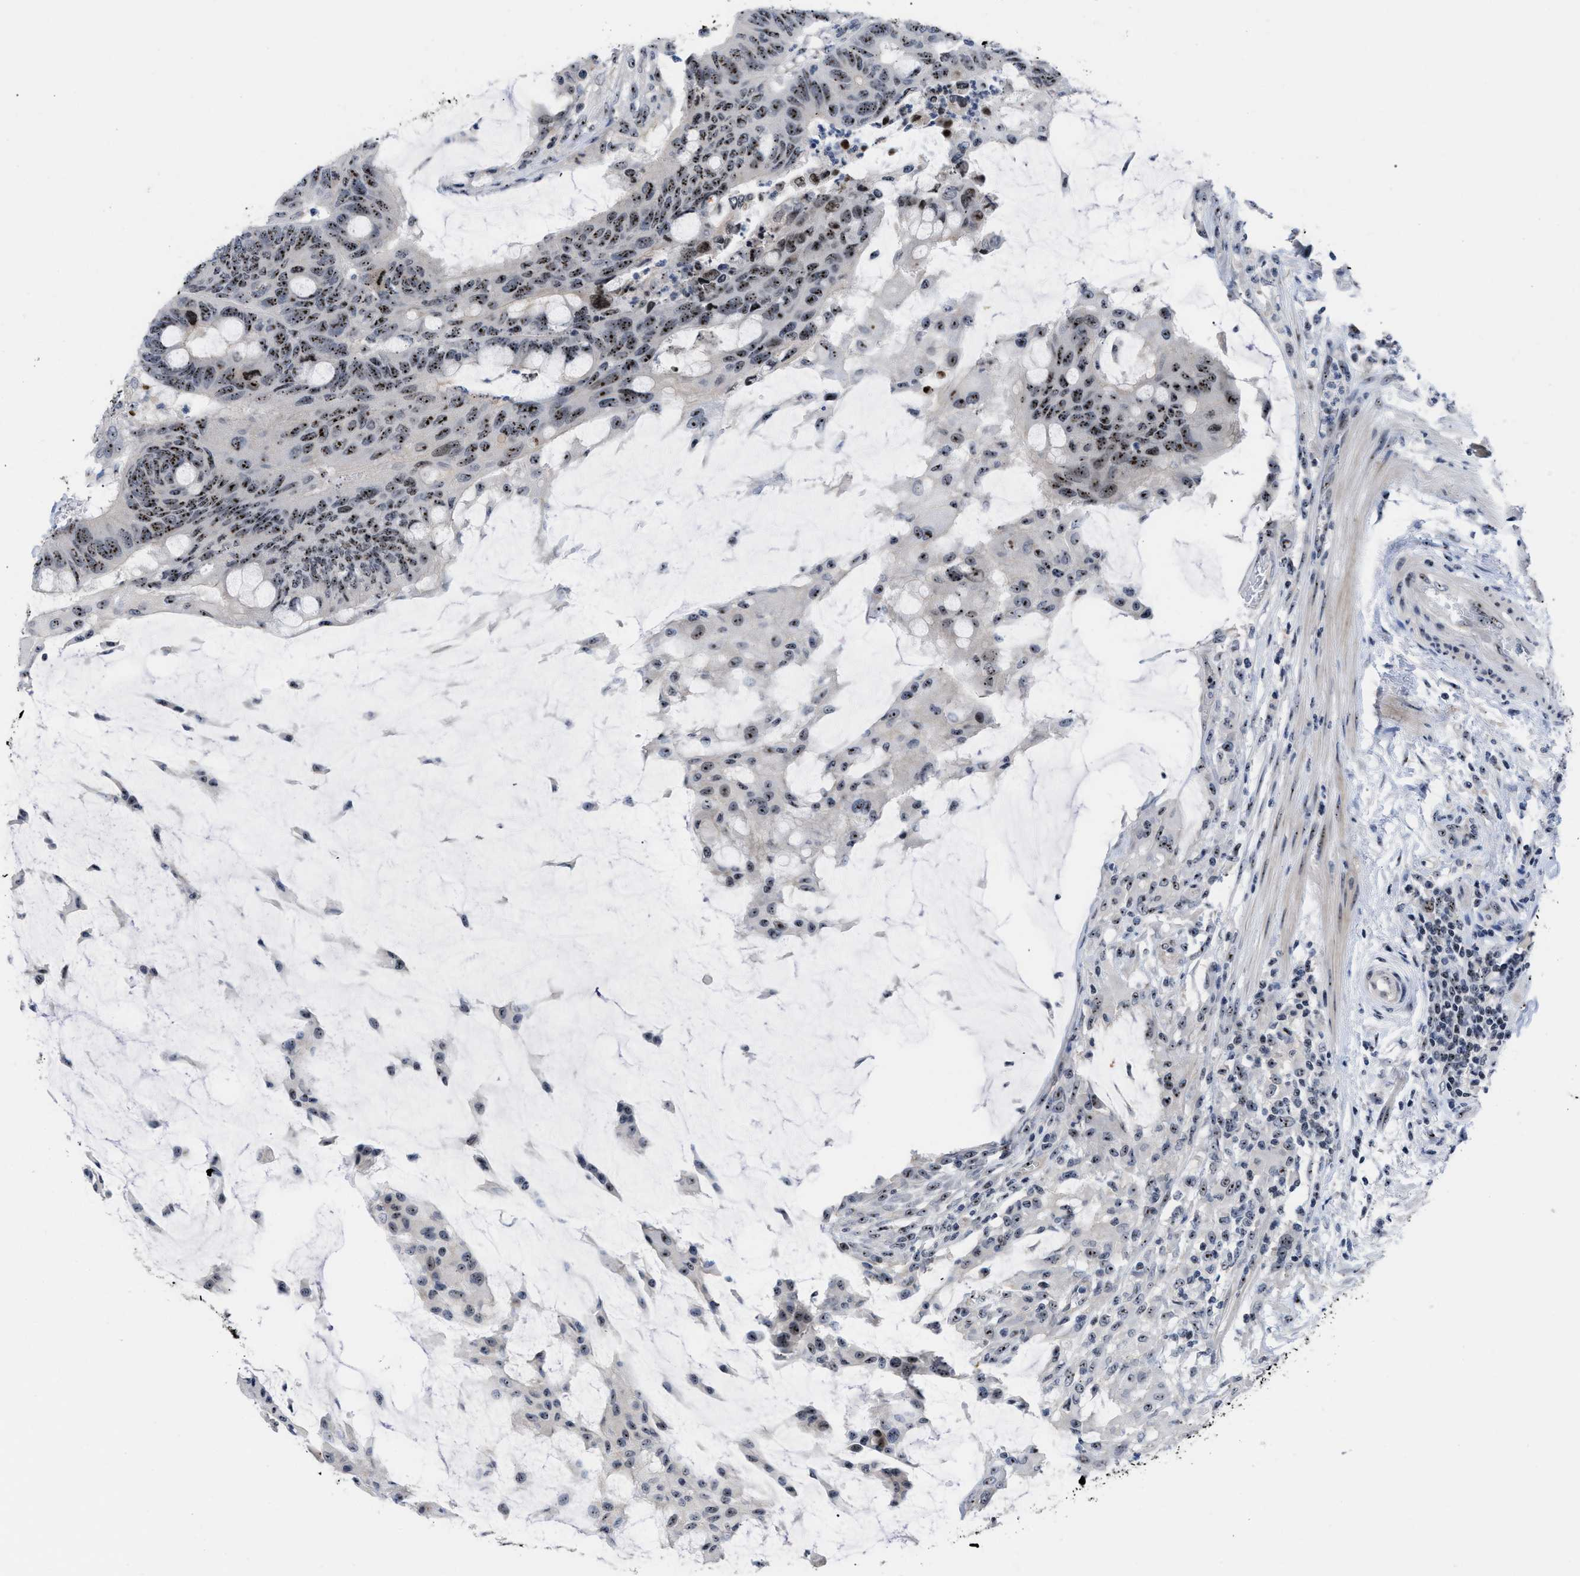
{"staining": {"intensity": "moderate", "quantity": ">75%", "location": "nuclear"}, "tissue": "colorectal cancer", "cell_type": "Tumor cells", "image_type": "cancer", "snomed": [{"axis": "morphology", "description": "Normal tissue, NOS"}, {"axis": "morphology", "description": "Adenocarcinoma, NOS"}, {"axis": "topography", "description": "Rectum"}, {"axis": "topography", "description": "Peripheral nerve tissue"}], "caption": "High-power microscopy captured an immunohistochemistry micrograph of adenocarcinoma (colorectal), revealing moderate nuclear staining in about >75% of tumor cells.", "gene": "NOP58", "patient": {"sex": "male", "age": 92}}